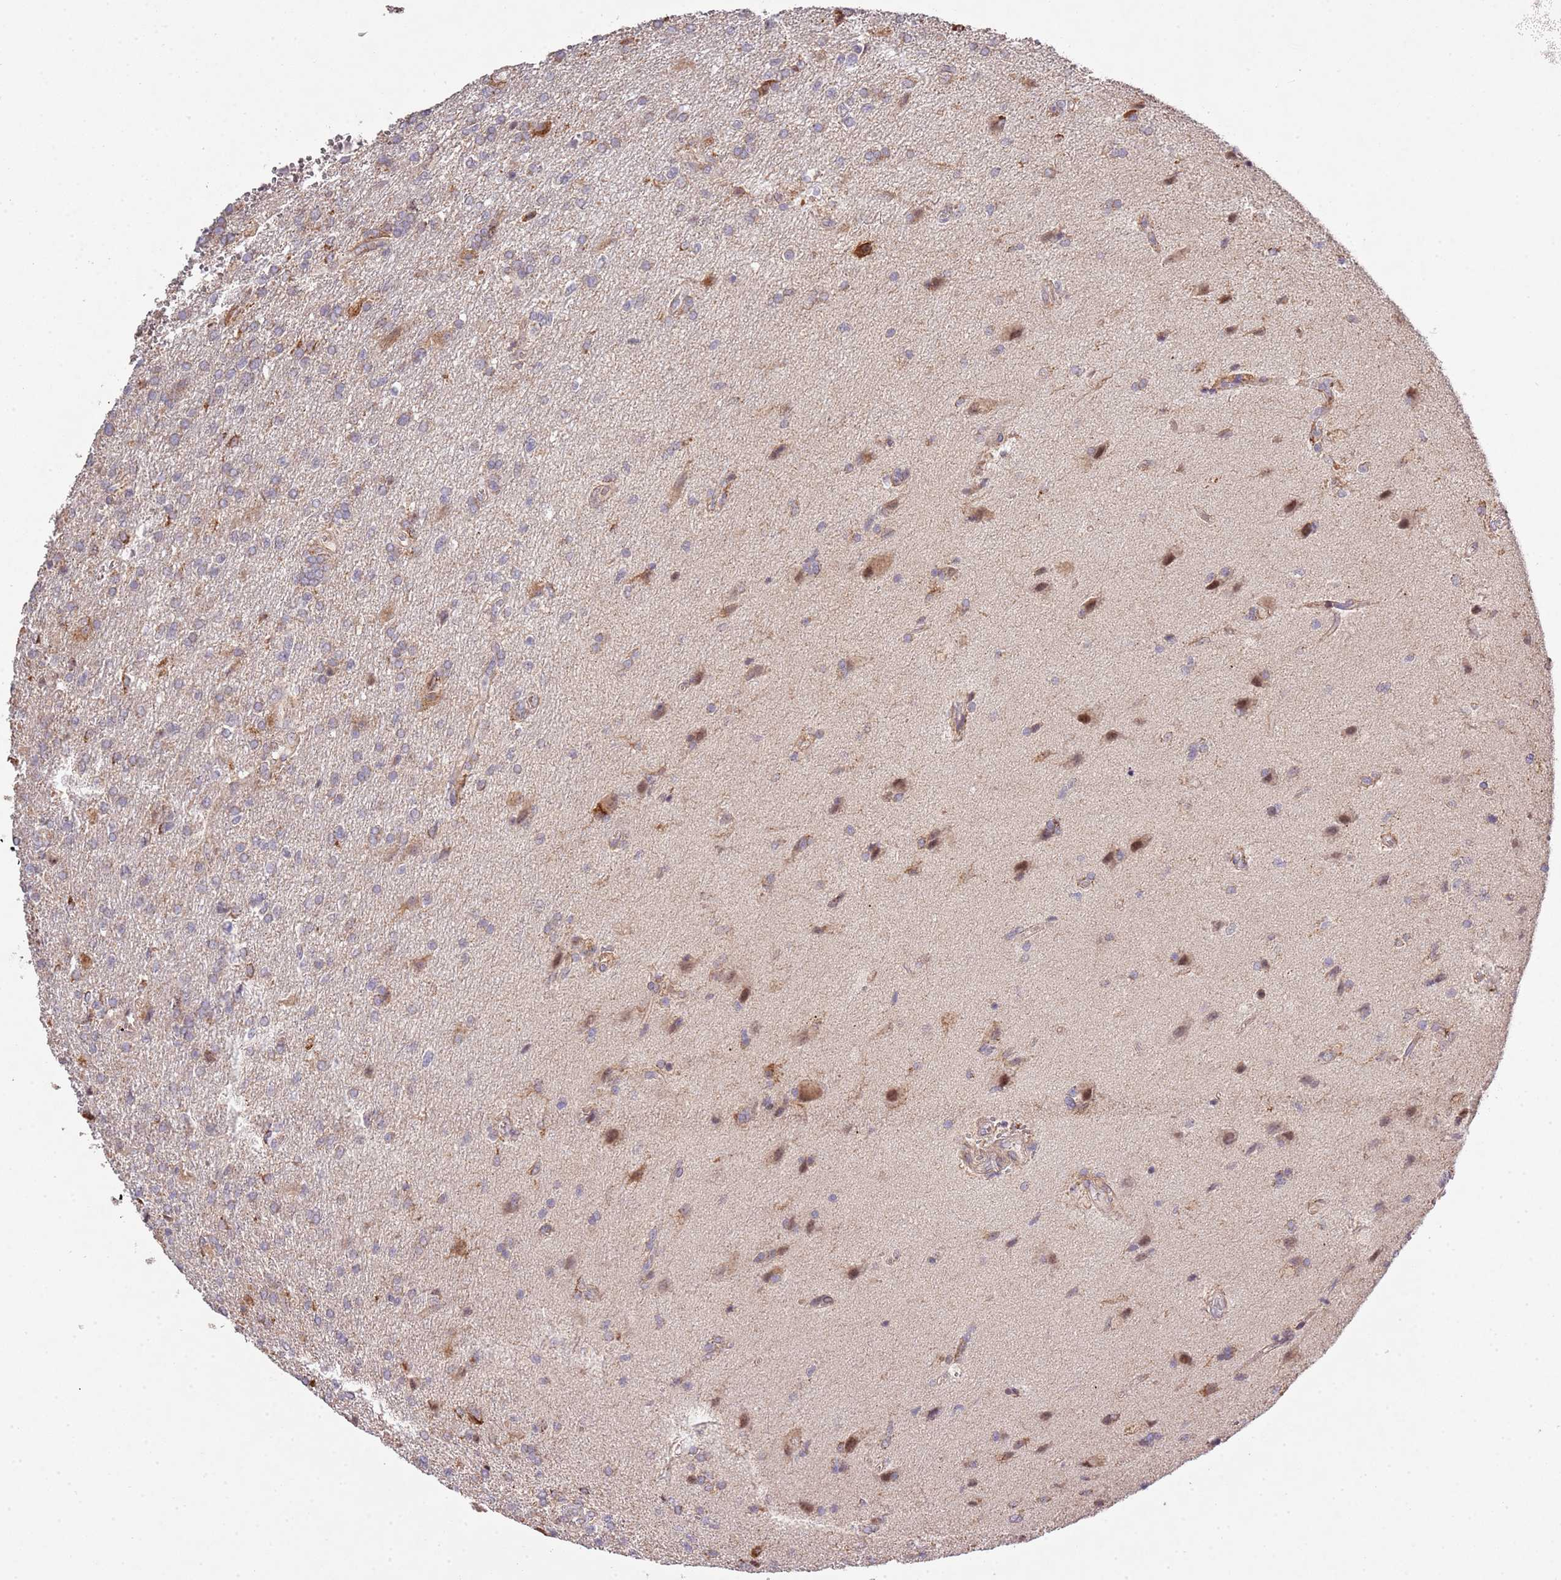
{"staining": {"intensity": "weak", "quantity": ">75%", "location": "cytoplasmic/membranous"}, "tissue": "glioma", "cell_type": "Tumor cells", "image_type": "cancer", "snomed": [{"axis": "morphology", "description": "Glioma, malignant, High grade"}, {"axis": "topography", "description": "Brain"}], "caption": "IHC (DAB) staining of human glioma reveals weak cytoplasmic/membranous protein expression in about >75% of tumor cells.", "gene": "IVD", "patient": {"sex": "male", "age": 56}}